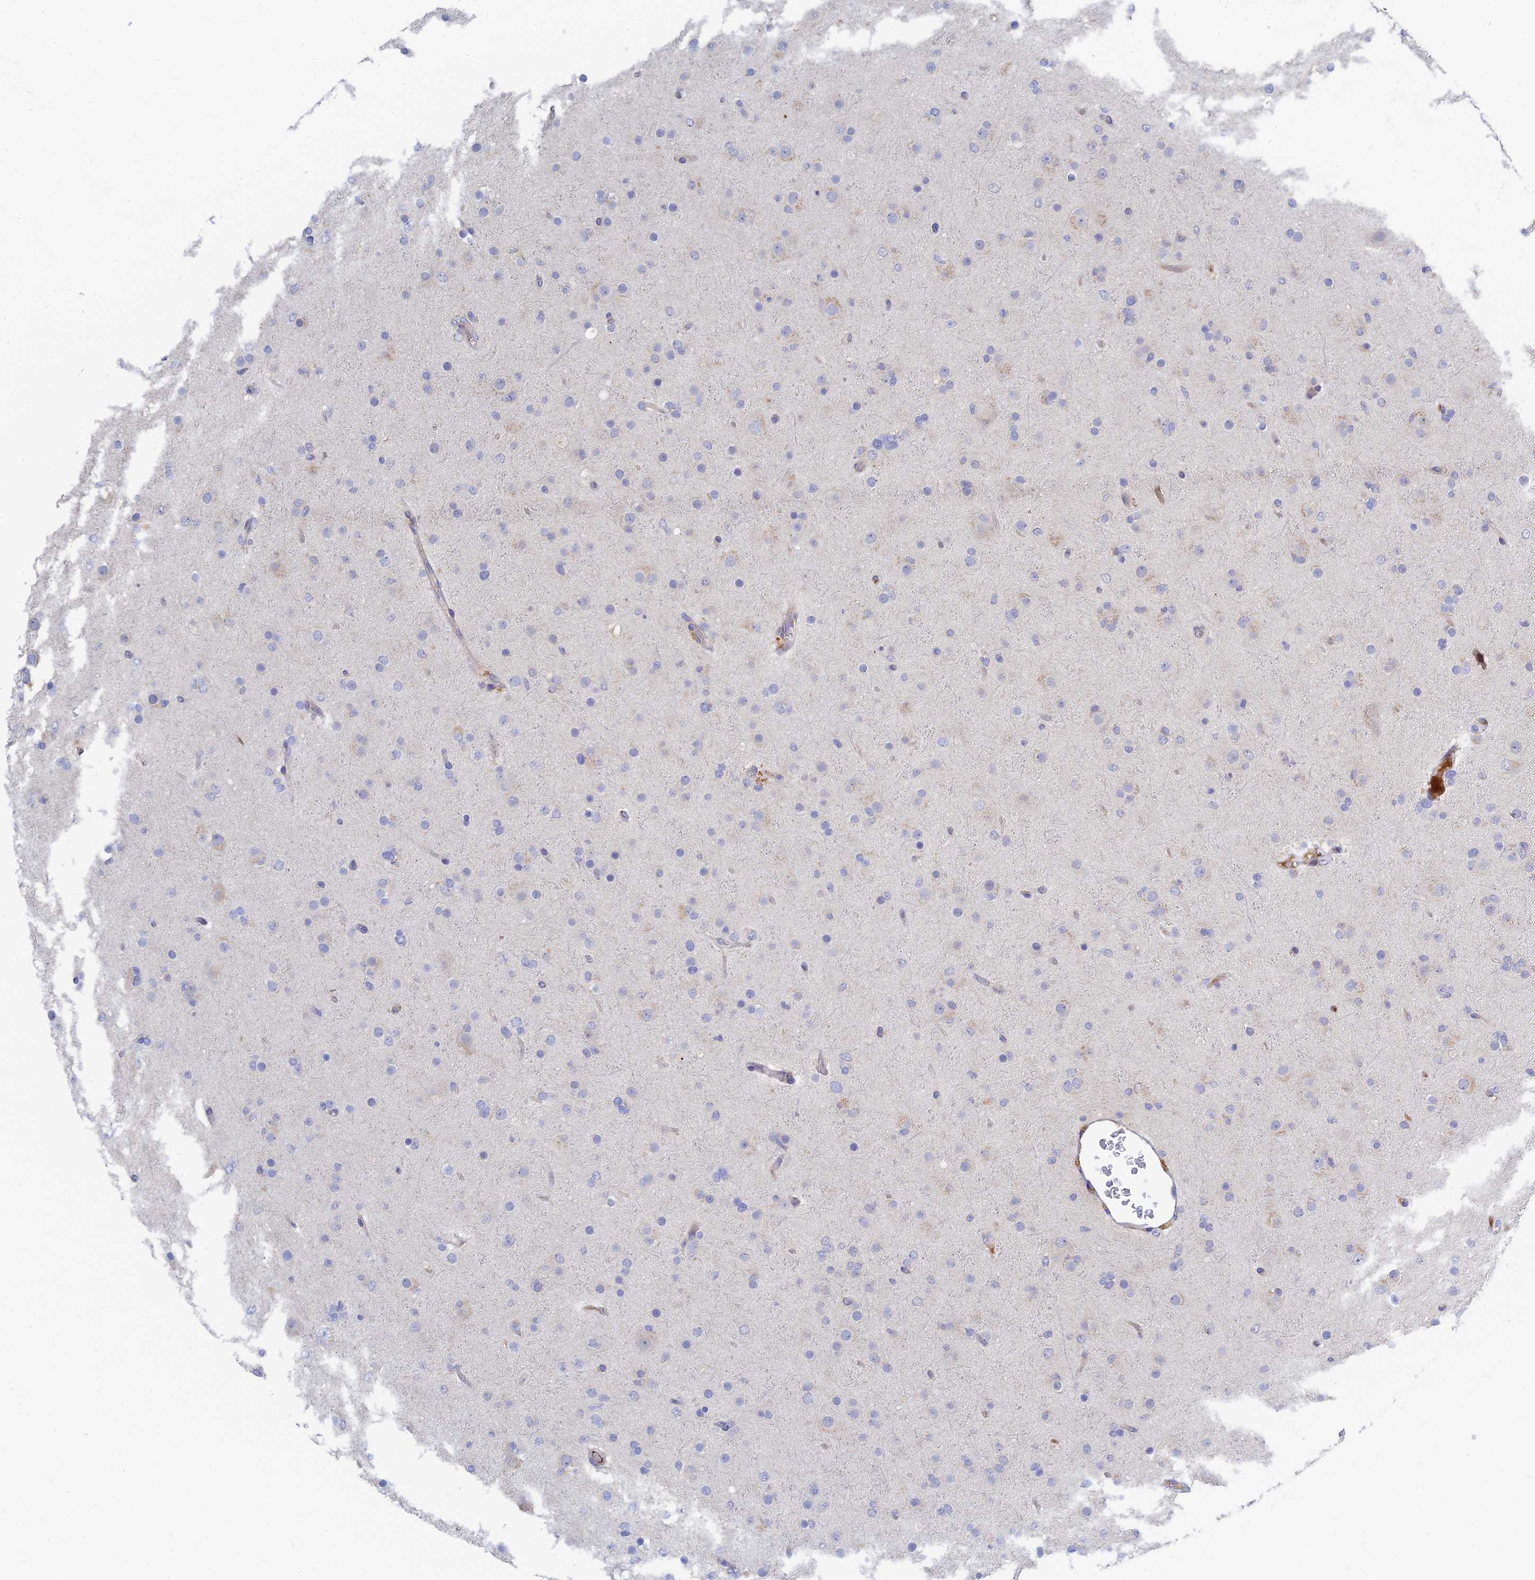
{"staining": {"intensity": "negative", "quantity": "none", "location": "none"}, "tissue": "glioma", "cell_type": "Tumor cells", "image_type": "cancer", "snomed": [{"axis": "morphology", "description": "Glioma, malignant, Low grade"}, {"axis": "topography", "description": "Brain"}], "caption": "DAB immunohistochemical staining of human glioma displays no significant expression in tumor cells.", "gene": "SPATA5L1", "patient": {"sex": "male", "age": 65}}